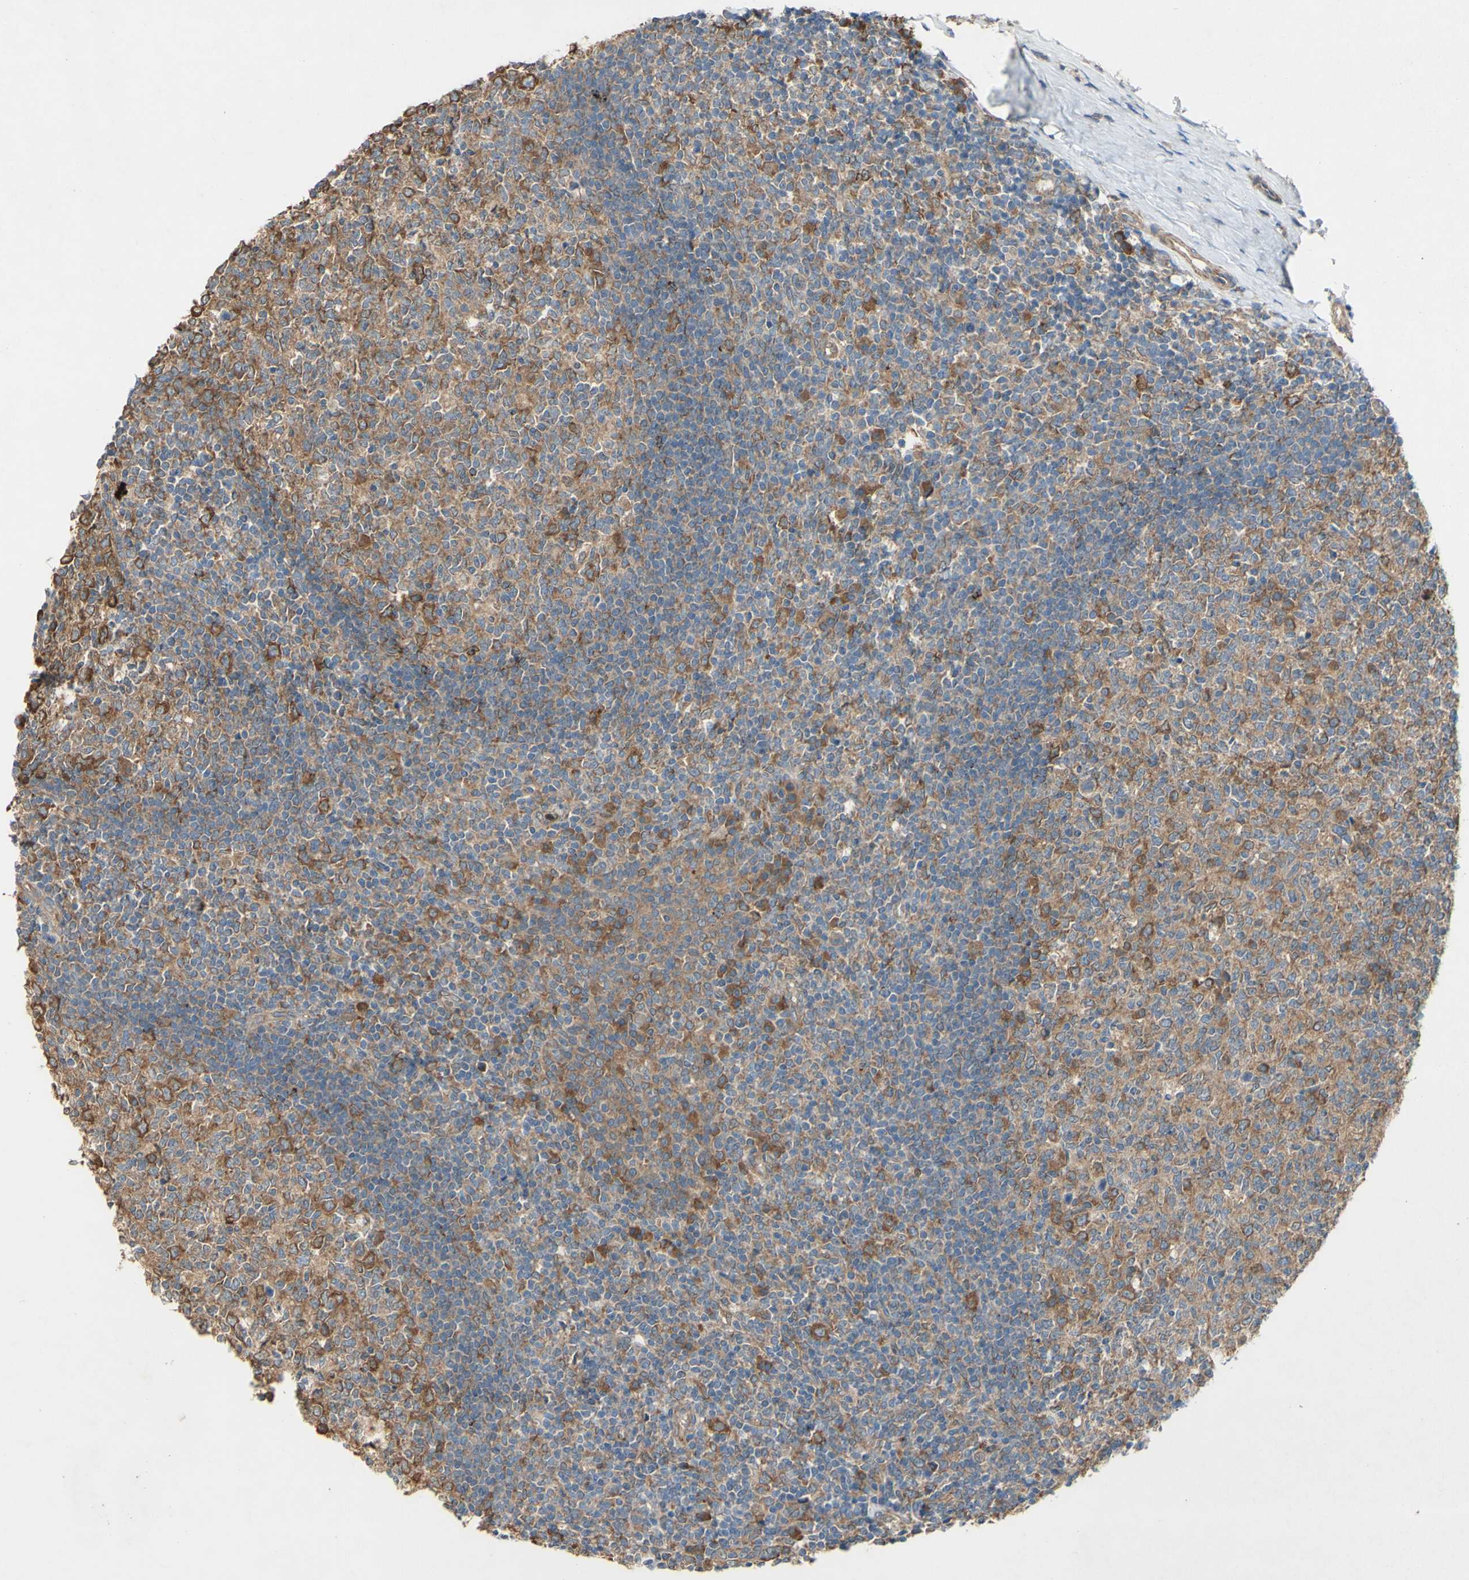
{"staining": {"intensity": "moderate", "quantity": ">75%", "location": "cytoplasmic/membranous"}, "tissue": "tonsil", "cell_type": "Germinal center cells", "image_type": "normal", "snomed": [{"axis": "morphology", "description": "Normal tissue, NOS"}, {"axis": "topography", "description": "Tonsil"}], "caption": "Normal tonsil was stained to show a protein in brown. There is medium levels of moderate cytoplasmic/membranous staining in about >75% of germinal center cells.", "gene": "PDGFB", "patient": {"sex": "female", "age": 19}}